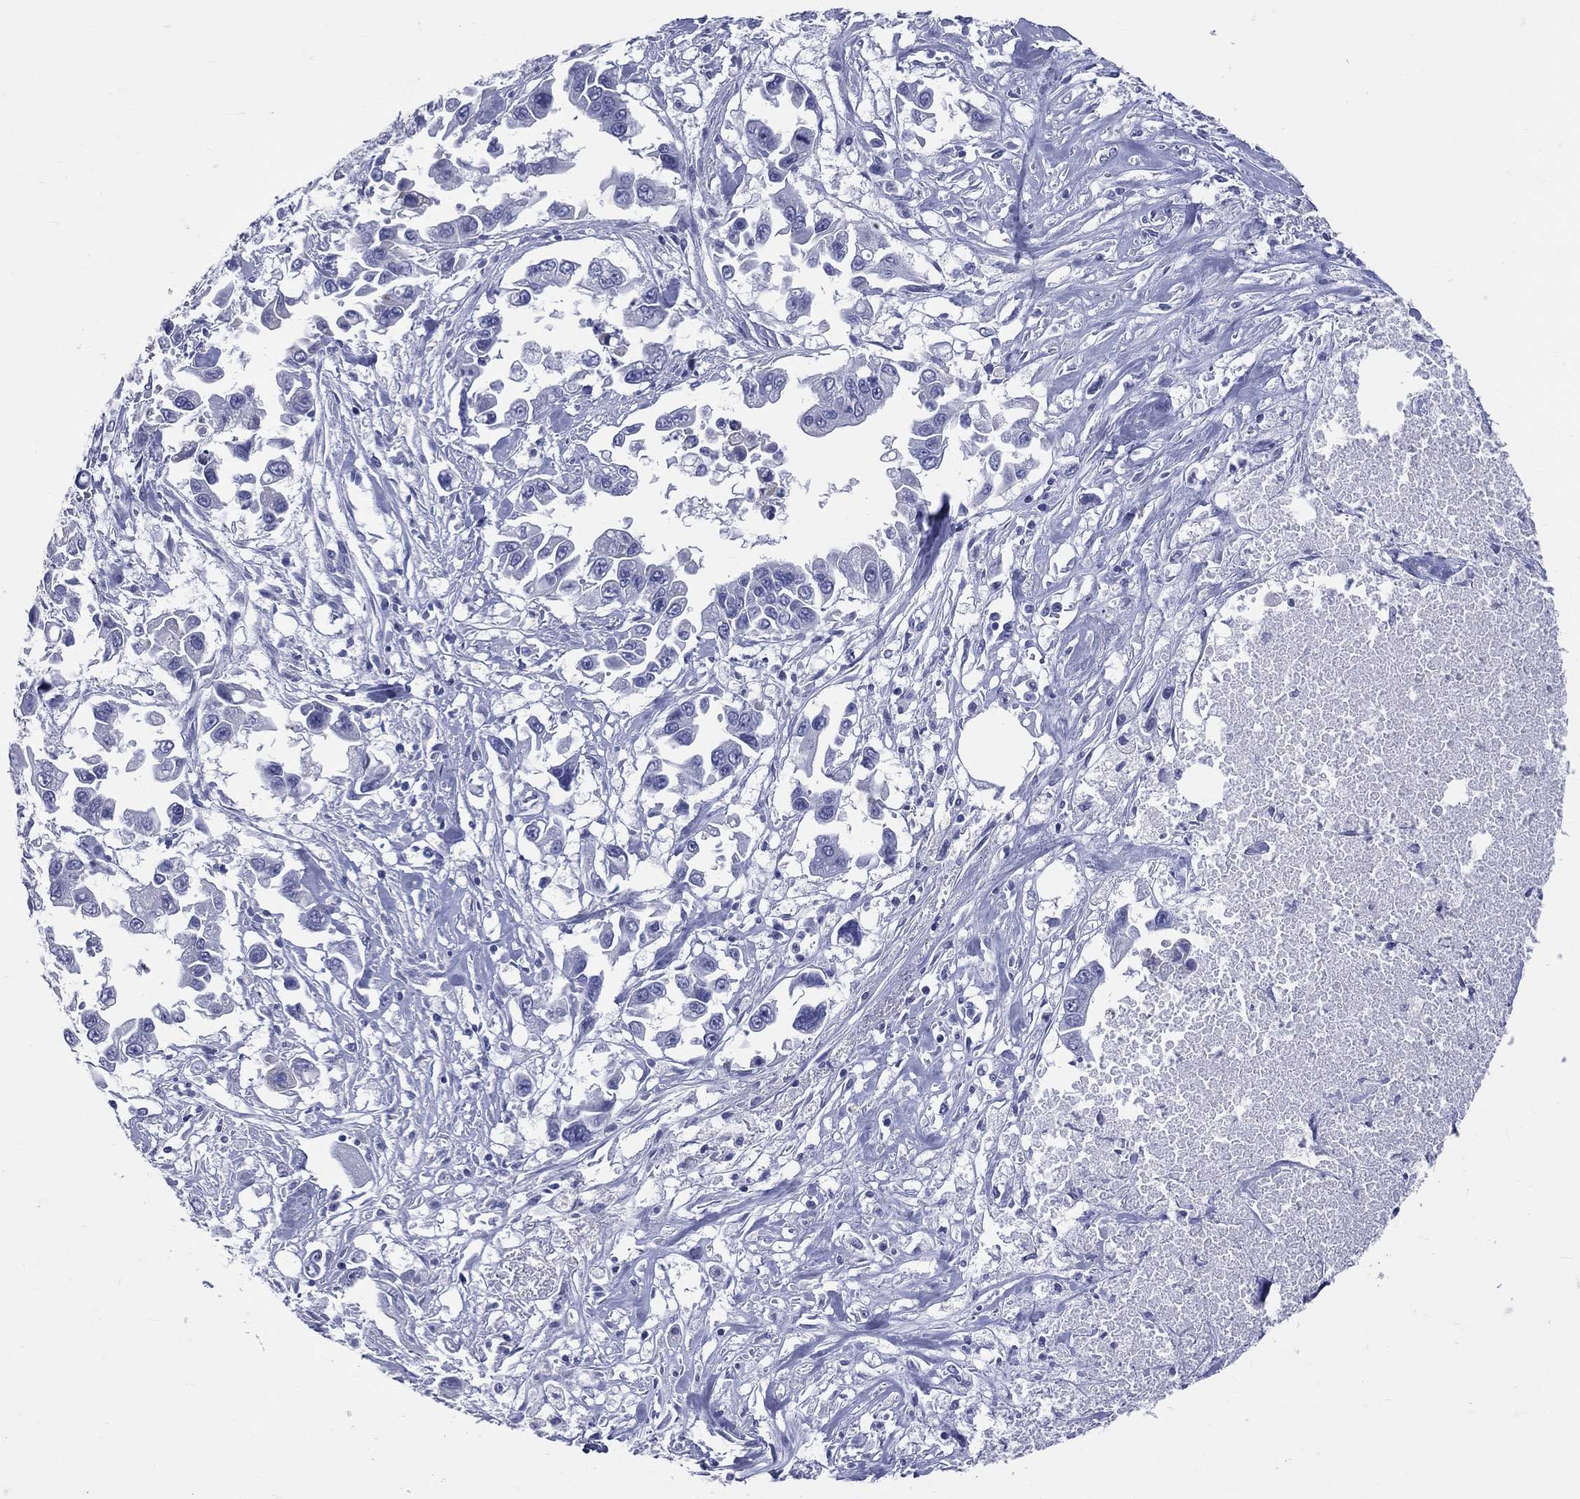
{"staining": {"intensity": "negative", "quantity": "none", "location": "none"}, "tissue": "pancreatic cancer", "cell_type": "Tumor cells", "image_type": "cancer", "snomed": [{"axis": "morphology", "description": "Adenocarcinoma, NOS"}, {"axis": "topography", "description": "Pancreas"}], "caption": "The image exhibits no staining of tumor cells in pancreatic cancer (adenocarcinoma).", "gene": "MLLT10", "patient": {"sex": "female", "age": 83}}